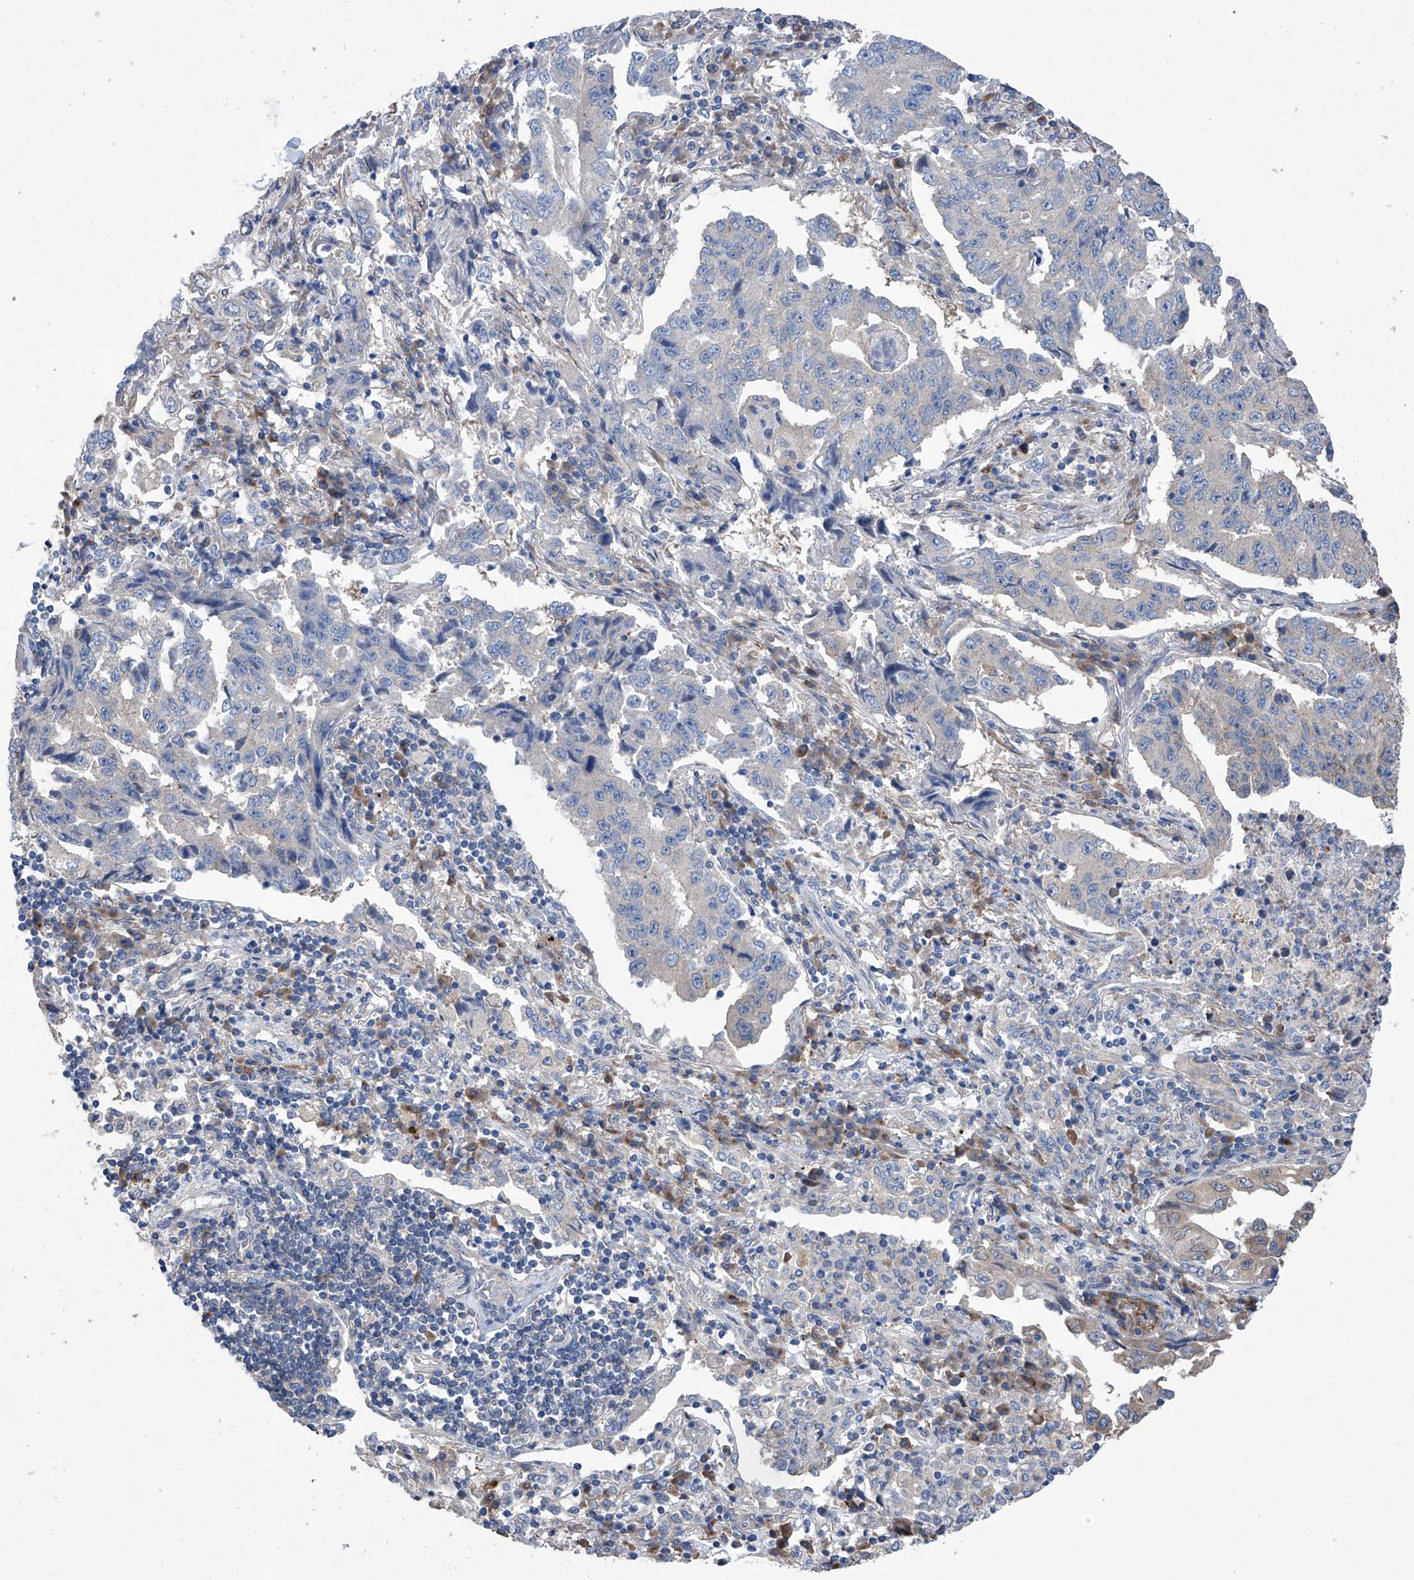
{"staining": {"intensity": "weak", "quantity": "25%-75%", "location": "cytoplasmic/membranous"}, "tissue": "lung cancer", "cell_type": "Tumor cells", "image_type": "cancer", "snomed": [{"axis": "morphology", "description": "Adenocarcinoma, NOS"}, {"axis": "topography", "description": "Lung"}], "caption": "Immunohistochemistry histopathology image of neoplastic tissue: human adenocarcinoma (lung) stained using immunohistochemistry (IHC) displays low levels of weak protein expression localized specifically in the cytoplasmic/membranous of tumor cells, appearing as a cytoplasmic/membranous brown color.", "gene": "SMS", "patient": {"sex": "female", "age": 51}}